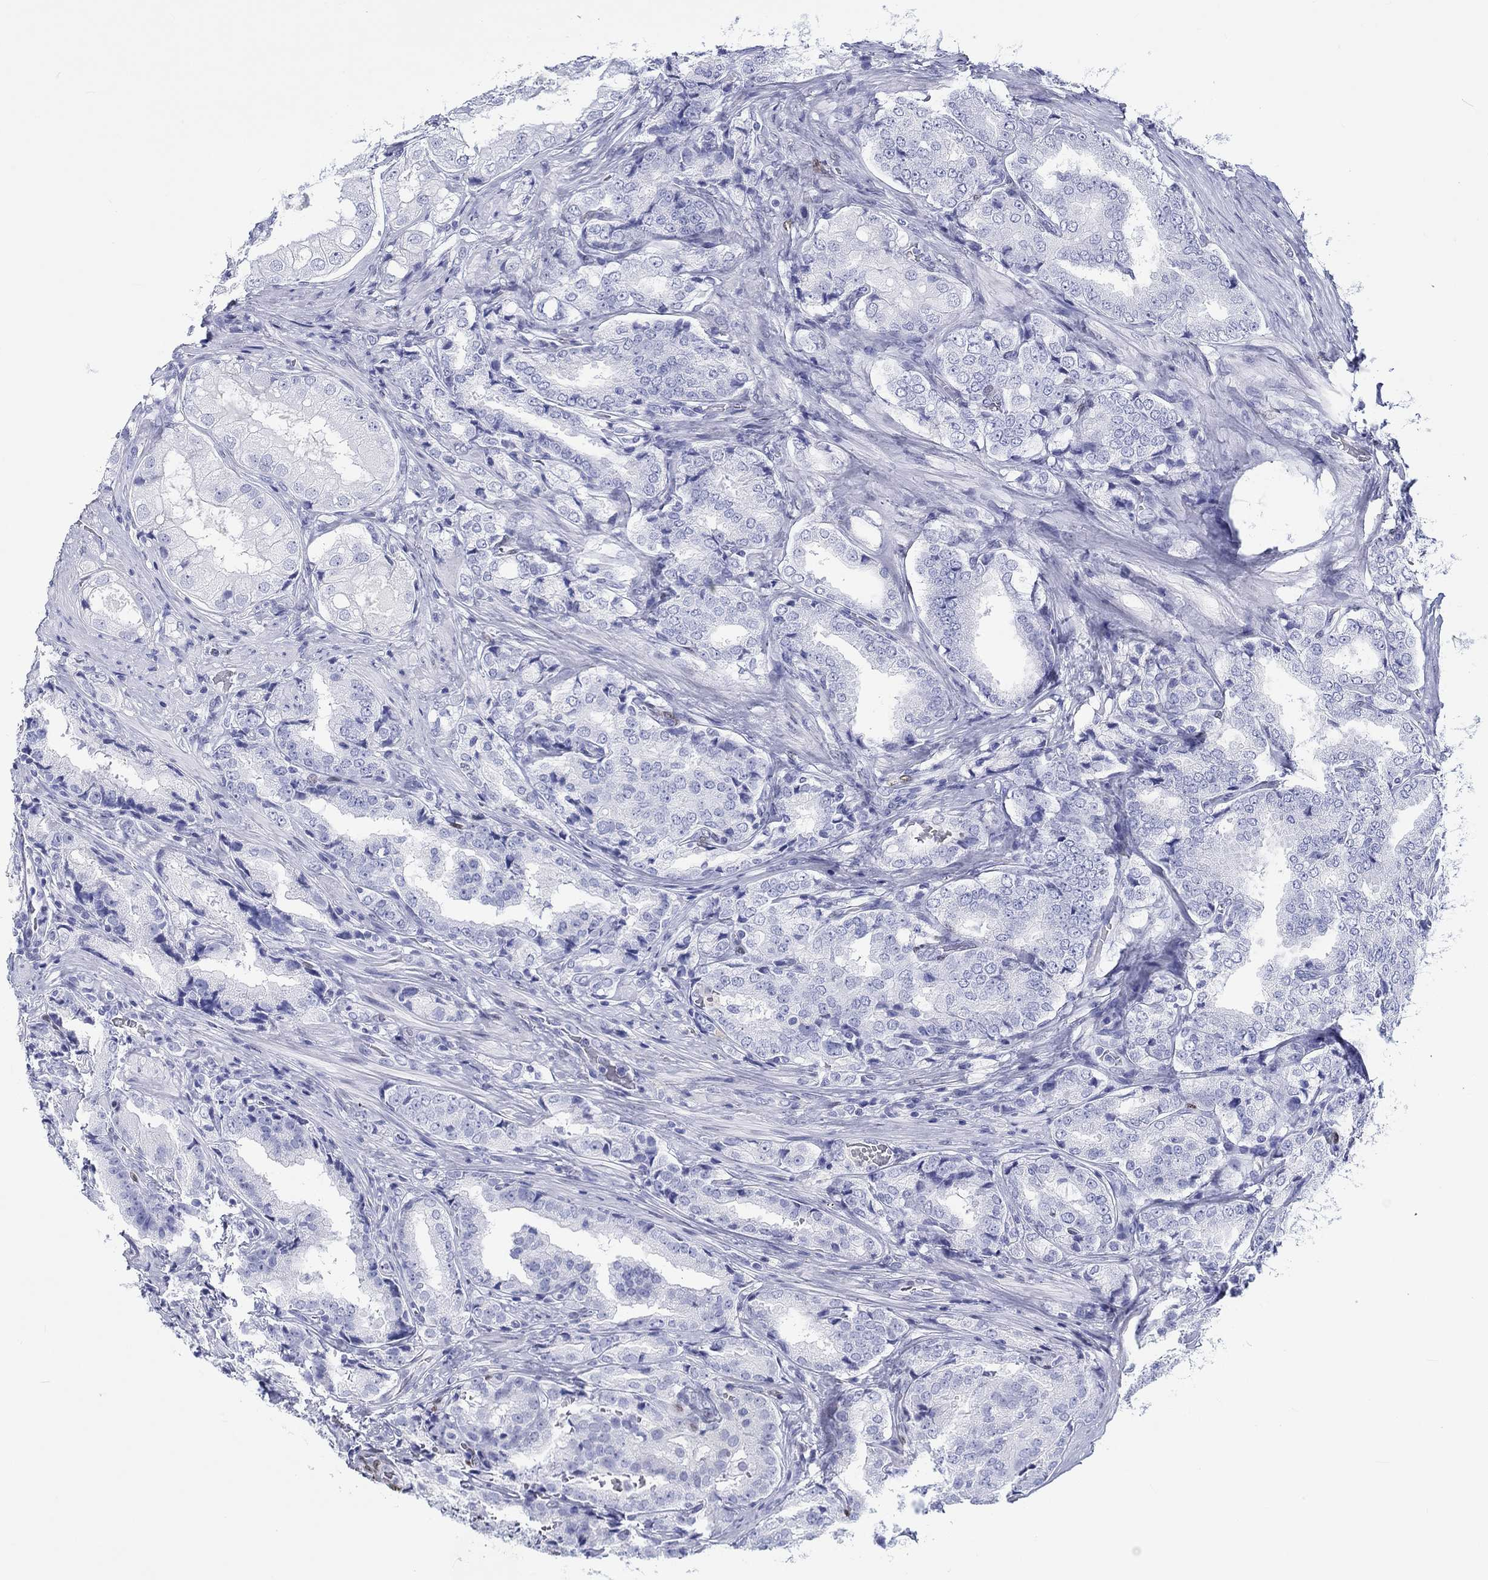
{"staining": {"intensity": "weak", "quantity": "<25%", "location": "nuclear"}, "tissue": "prostate cancer", "cell_type": "Tumor cells", "image_type": "cancer", "snomed": [{"axis": "morphology", "description": "Adenocarcinoma, NOS"}, {"axis": "topography", "description": "Prostate"}], "caption": "The immunohistochemistry histopathology image has no significant staining in tumor cells of adenocarcinoma (prostate) tissue.", "gene": "H1-1", "patient": {"sex": "male", "age": 65}}